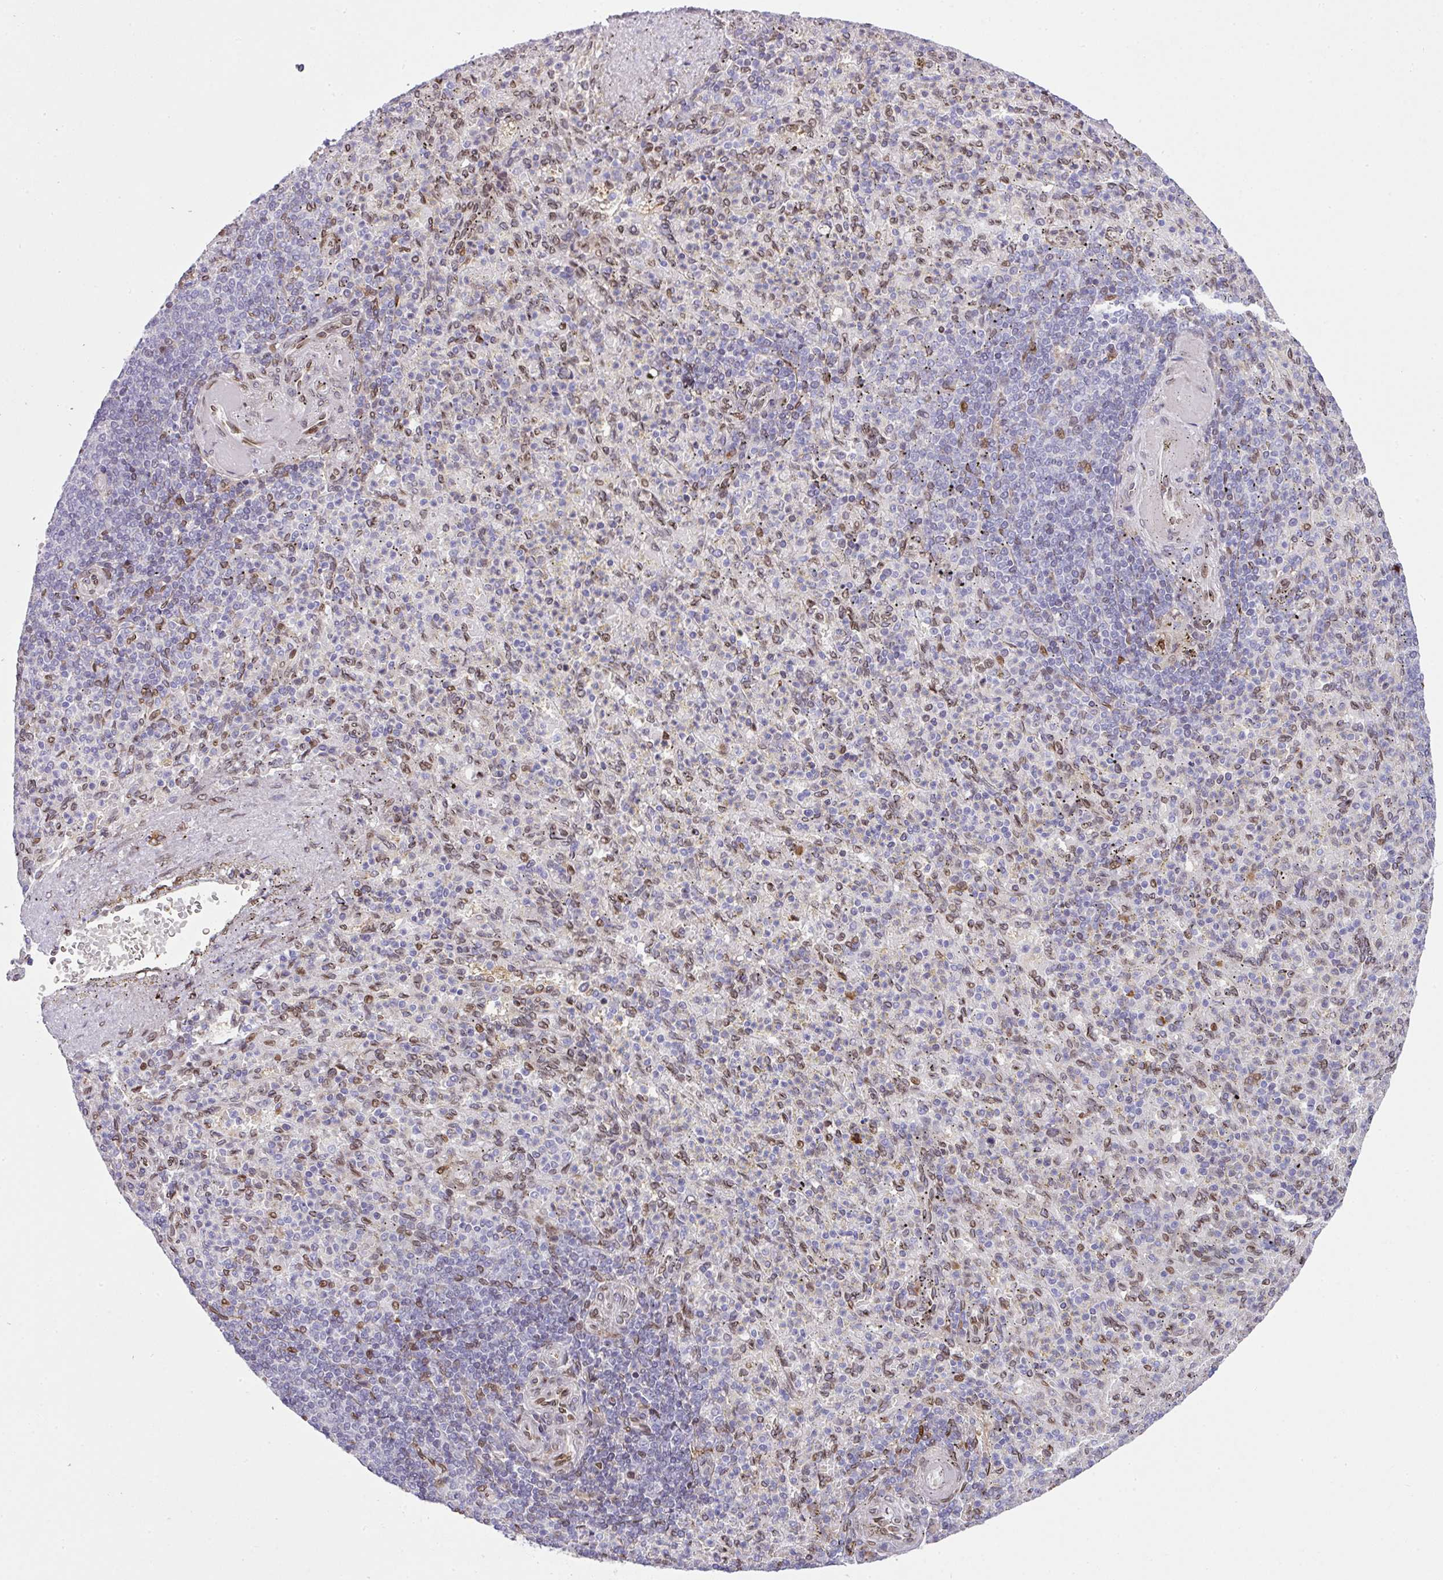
{"staining": {"intensity": "weak", "quantity": "<25%", "location": "nuclear"}, "tissue": "spleen", "cell_type": "Cells in red pulp", "image_type": "normal", "snomed": [{"axis": "morphology", "description": "Normal tissue, NOS"}, {"axis": "topography", "description": "Spleen"}], "caption": "This micrograph is of normal spleen stained with immunohistochemistry (IHC) to label a protein in brown with the nuclei are counter-stained blue. There is no positivity in cells in red pulp.", "gene": "PLK1", "patient": {"sex": "female", "age": 74}}